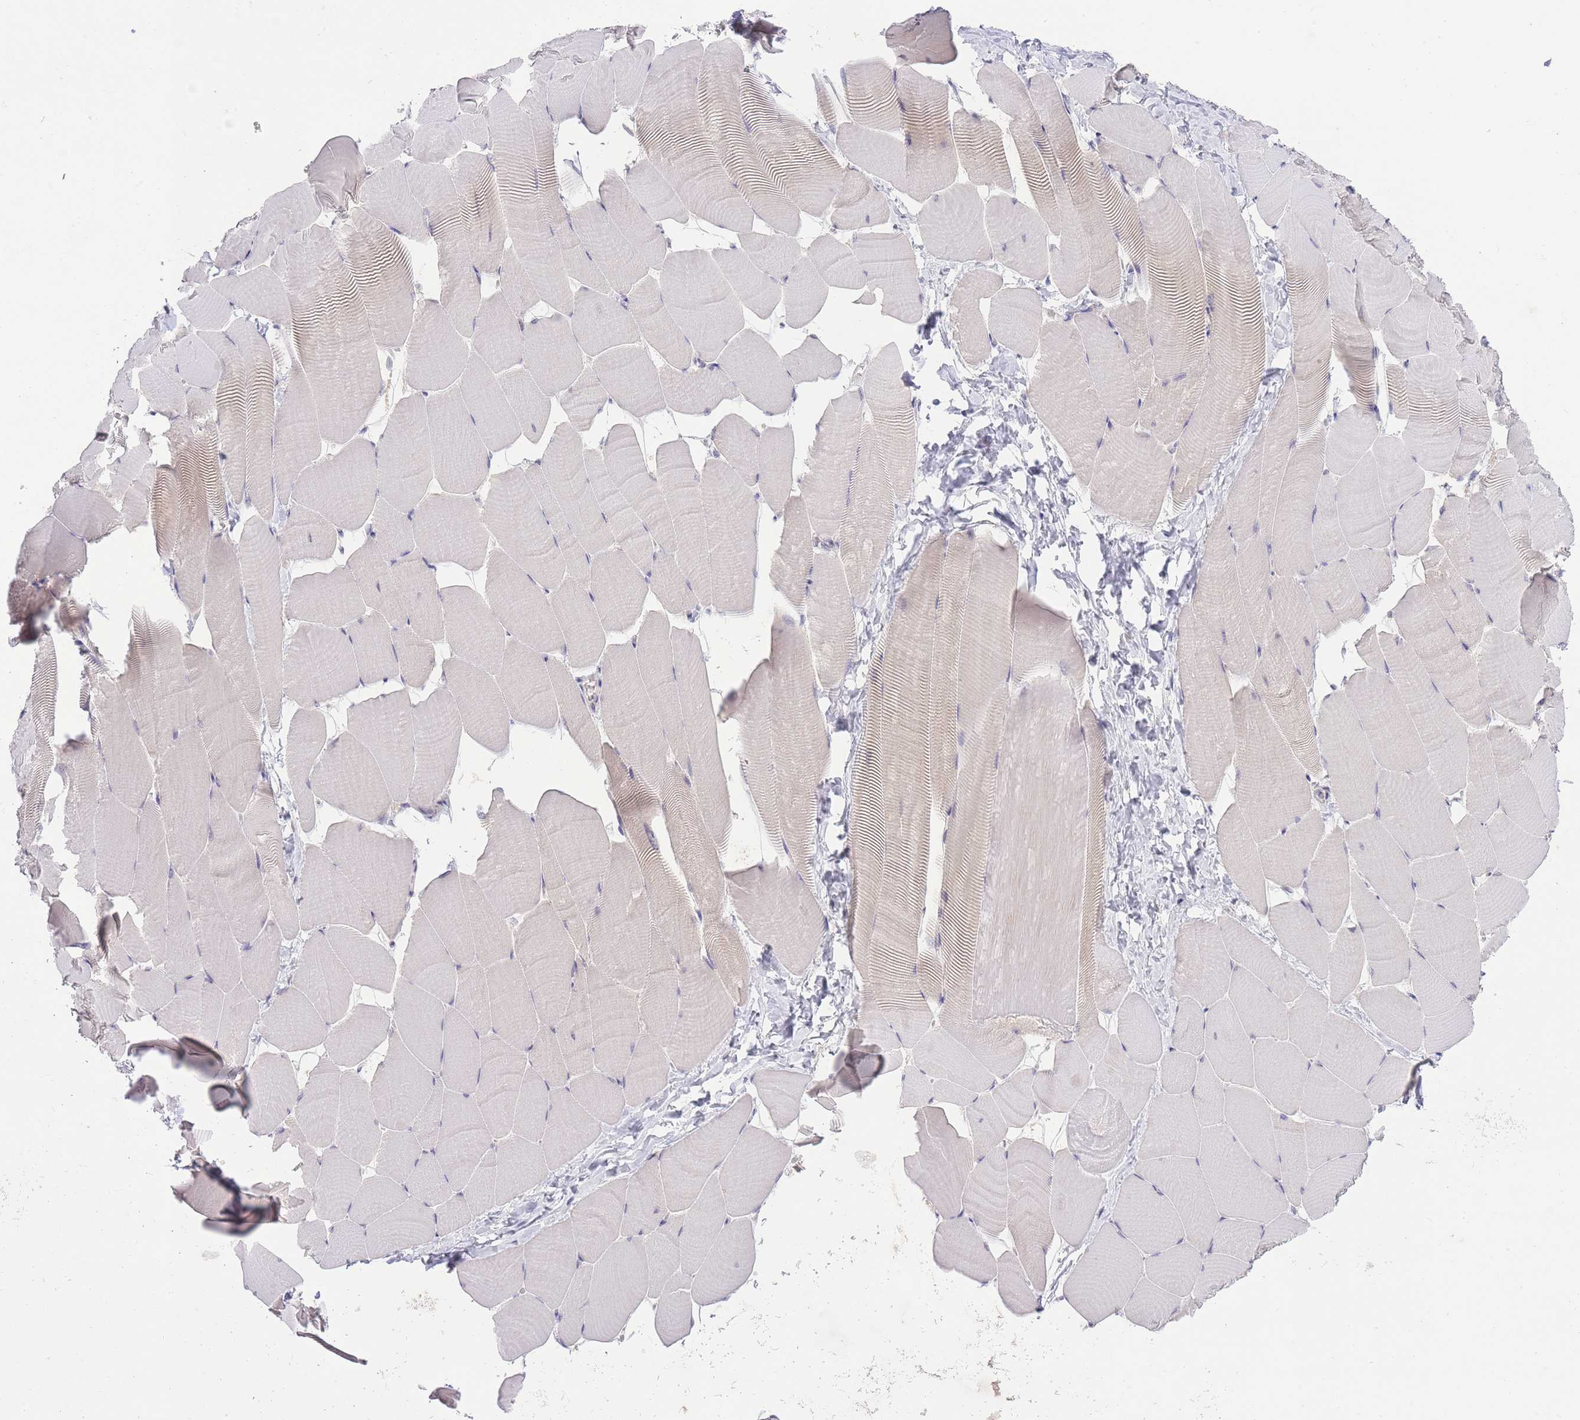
{"staining": {"intensity": "negative", "quantity": "none", "location": "none"}, "tissue": "skeletal muscle", "cell_type": "Myocytes", "image_type": "normal", "snomed": [{"axis": "morphology", "description": "Normal tissue, NOS"}, {"axis": "topography", "description": "Skeletal muscle"}], "caption": "DAB (3,3'-diaminobenzidine) immunohistochemical staining of normal skeletal muscle displays no significant staining in myocytes.", "gene": "TMED3", "patient": {"sex": "male", "age": 25}}